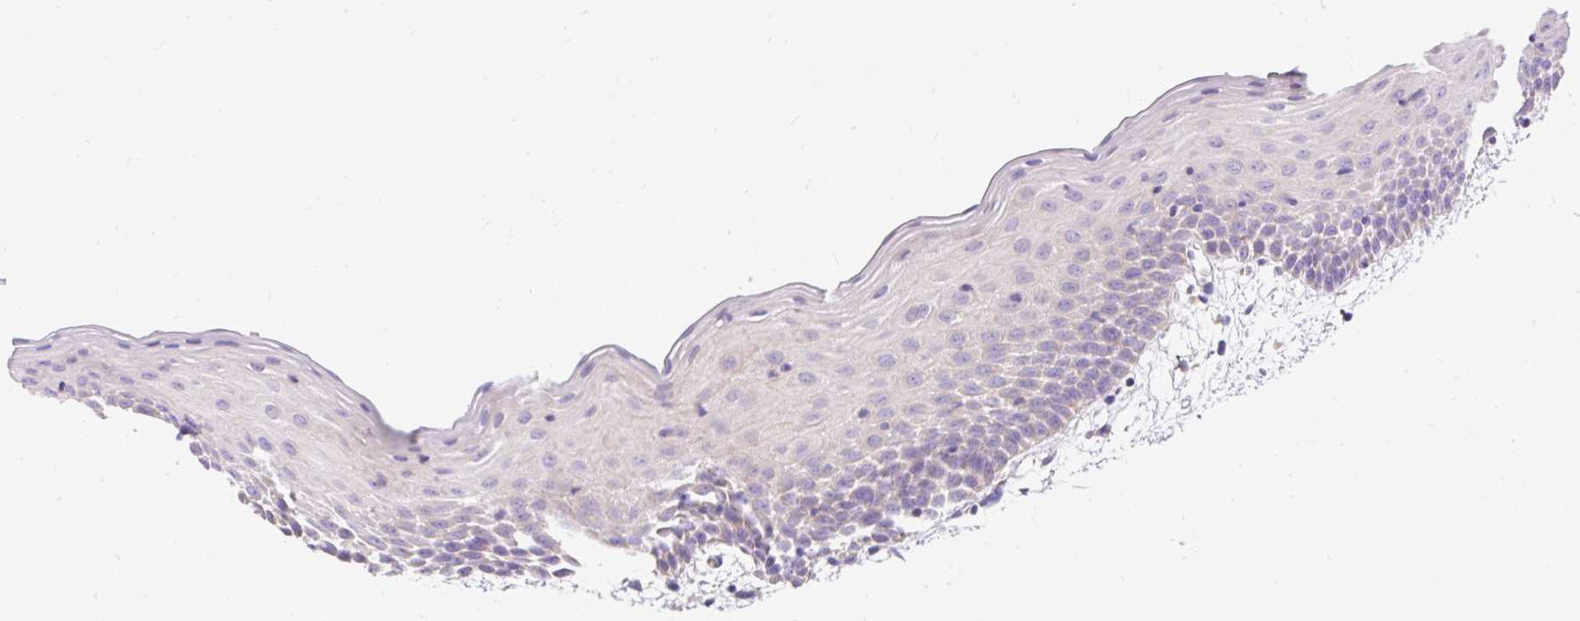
{"staining": {"intensity": "negative", "quantity": "none", "location": "none"}, "tissue": "oral mucosa", "cell_type": "Squamous epithelial cells", "image_type": "normal", "snomed": [{"axis": "morphology", "description": "Normal tissue, NOS"}, {"axis": "topography", "description": "Skeletal muscle"}, {"axis": "topography", "description": "Oral tissue"}, {"axis": "topography", "description": "Salivary gland"}, {"axis": "topography", "description": "Peripheral nerve tissue"}], "caption": "Benign oral mucosa was stained to show a protein in brown. There is no significant expression in squamous epithelial cells. (DAB immunohistochemistry, high magnification).", "gene": "PMAIP1", "patient": {"sex": "male", "age": 54}}